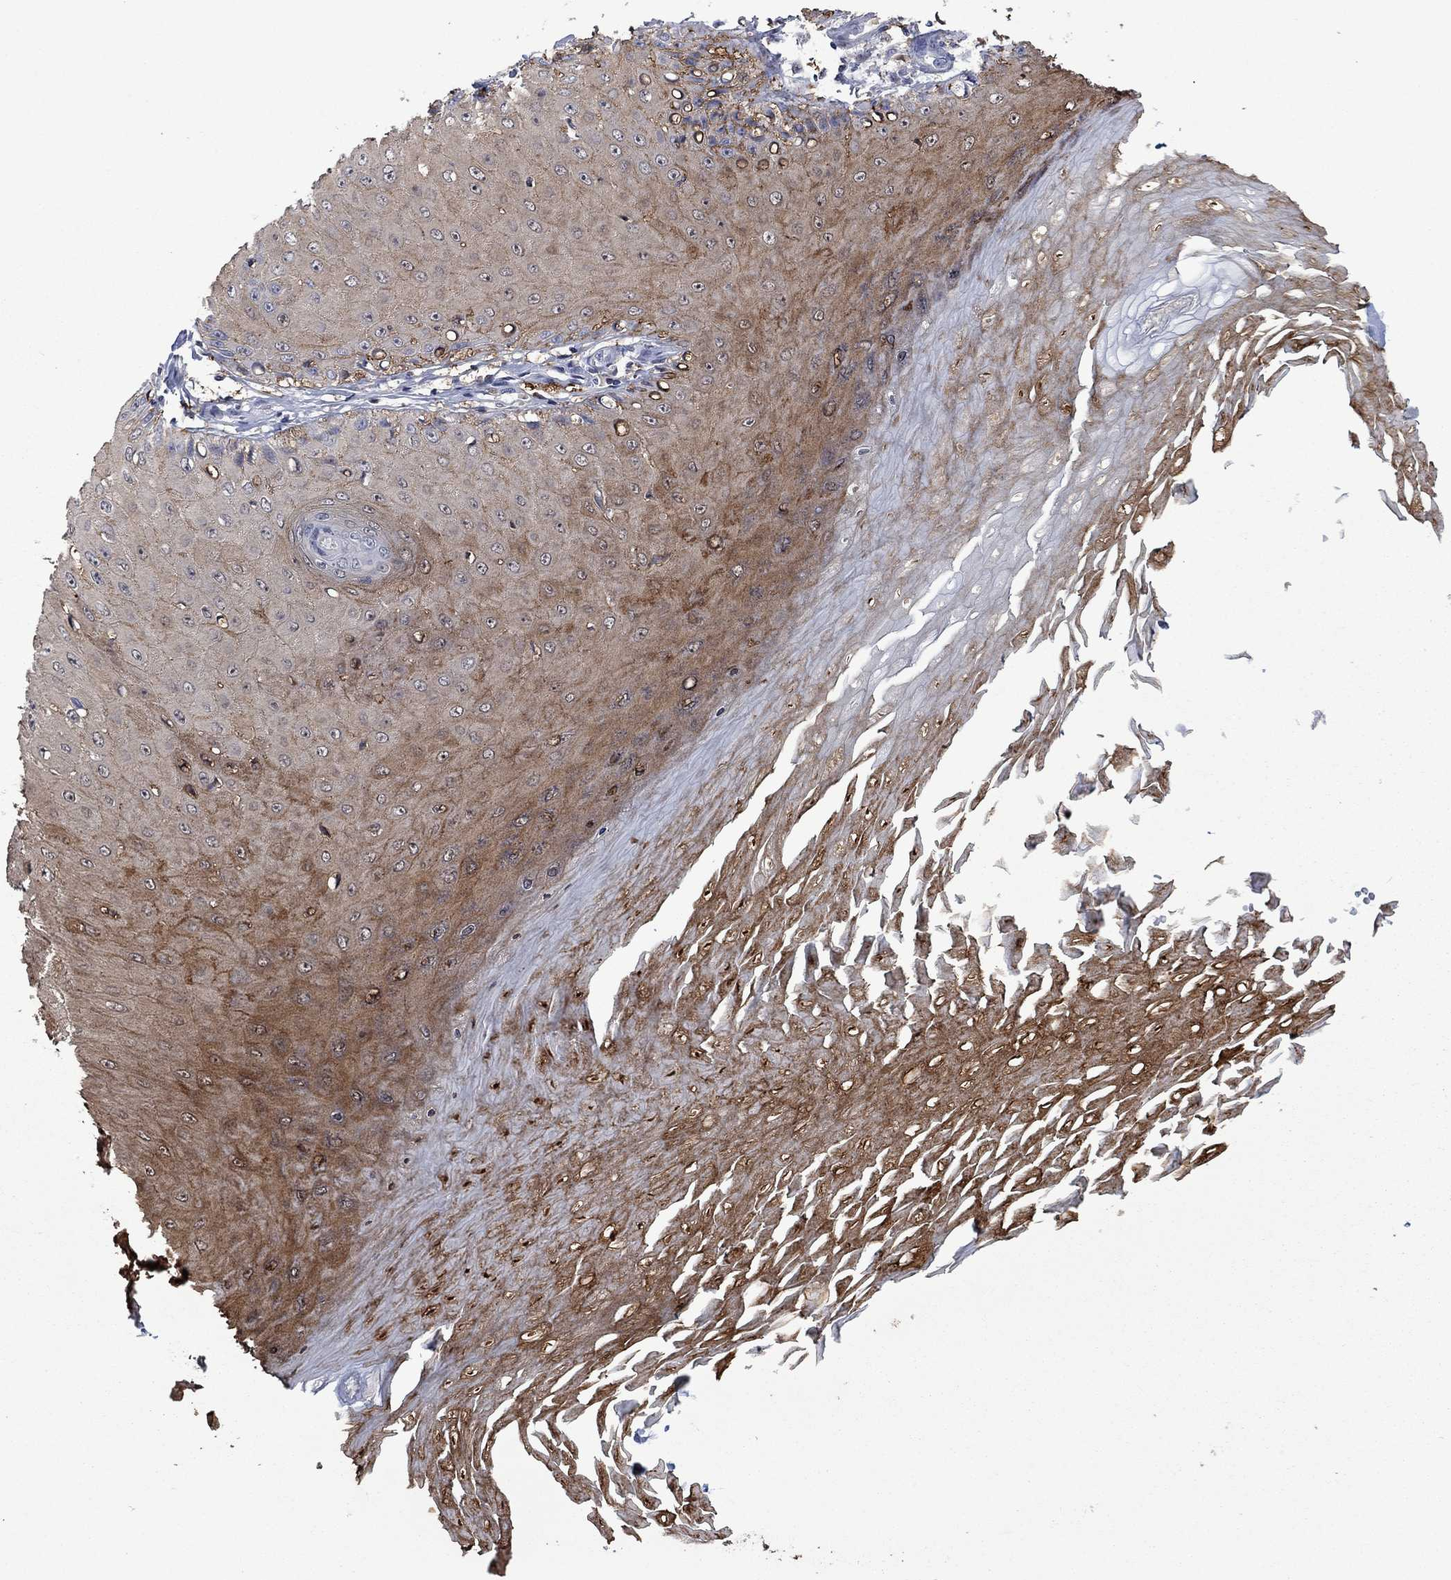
{"staining": {"intensity": "moderate", "quantity": "25%-75%", "location": "cytoplasmic/membranous"}, "tissue": "skin cancer", "cell_type": "Tumor cells", "image_type": "cancer", "snomed": [{"axis": "morphology", "description": "Inflammation, NOS"}, {"axis": "morphology", "description": "Squamous cell carcinoma, NOS"}, {"axis": "topography", "description": "Skin"}], "caption": "Skin cancer tissue displays moderate cytoplasmic/membranous positivity in about 25%-75% of tumor cells, visualized by immunohistochemistry. Using DAB (brown) and hematoxylin (blue) stains, captured at high magnification using brightfield microscopy.", "gene": "AGL", "patient": {"sex": "male", "age": 70}}